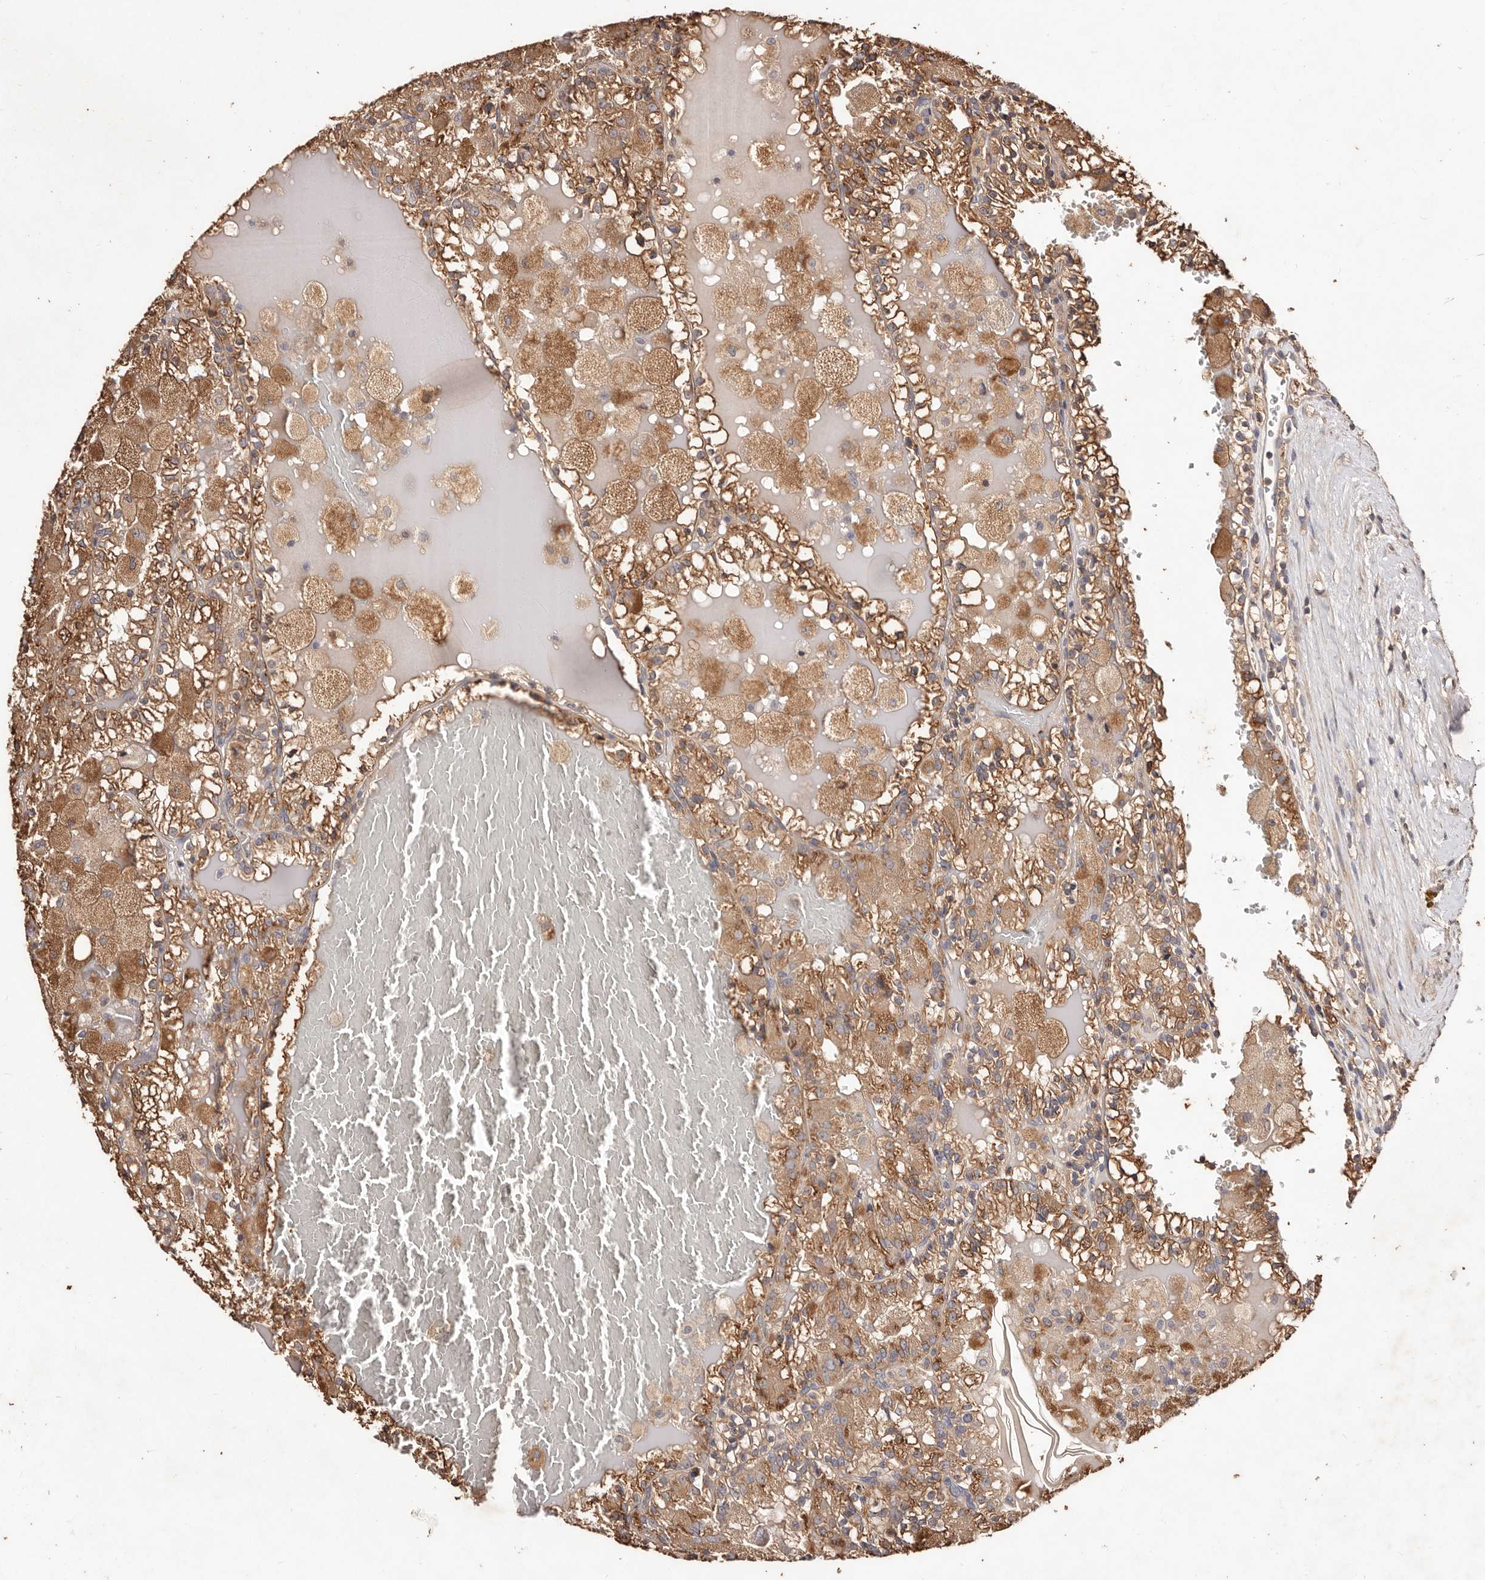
{"staining": {"intensity": "moderate", "quantity": ">75%", "location": "cytoplasmic/membranous"}, "tissue": "renal cancer", "cell_type": "Tumor cells", "image_type": "cancer", "snomed": [{"axis": "morphology", "description": "Adenocarcinoma, NOS"}, {"axis": "topography", "description": "Kidney"}], "caption": "Immunohistochemistry (IHC) staining of renal cancer (adenocarcinoma), which demonstrates medium levels of moderate cytoplasmic/membranous positivity in about >75% of tumor cells indicating moderate cytoplasmic/membranous protein expression. The staining was performed using DAB (3,3'-diaminobenzidine) (brown) for protein detection and nuclei were counterstained in hematoxylin (blue).", "gene": "CCL14", "patient": {"sex": "female", "age": 56}}